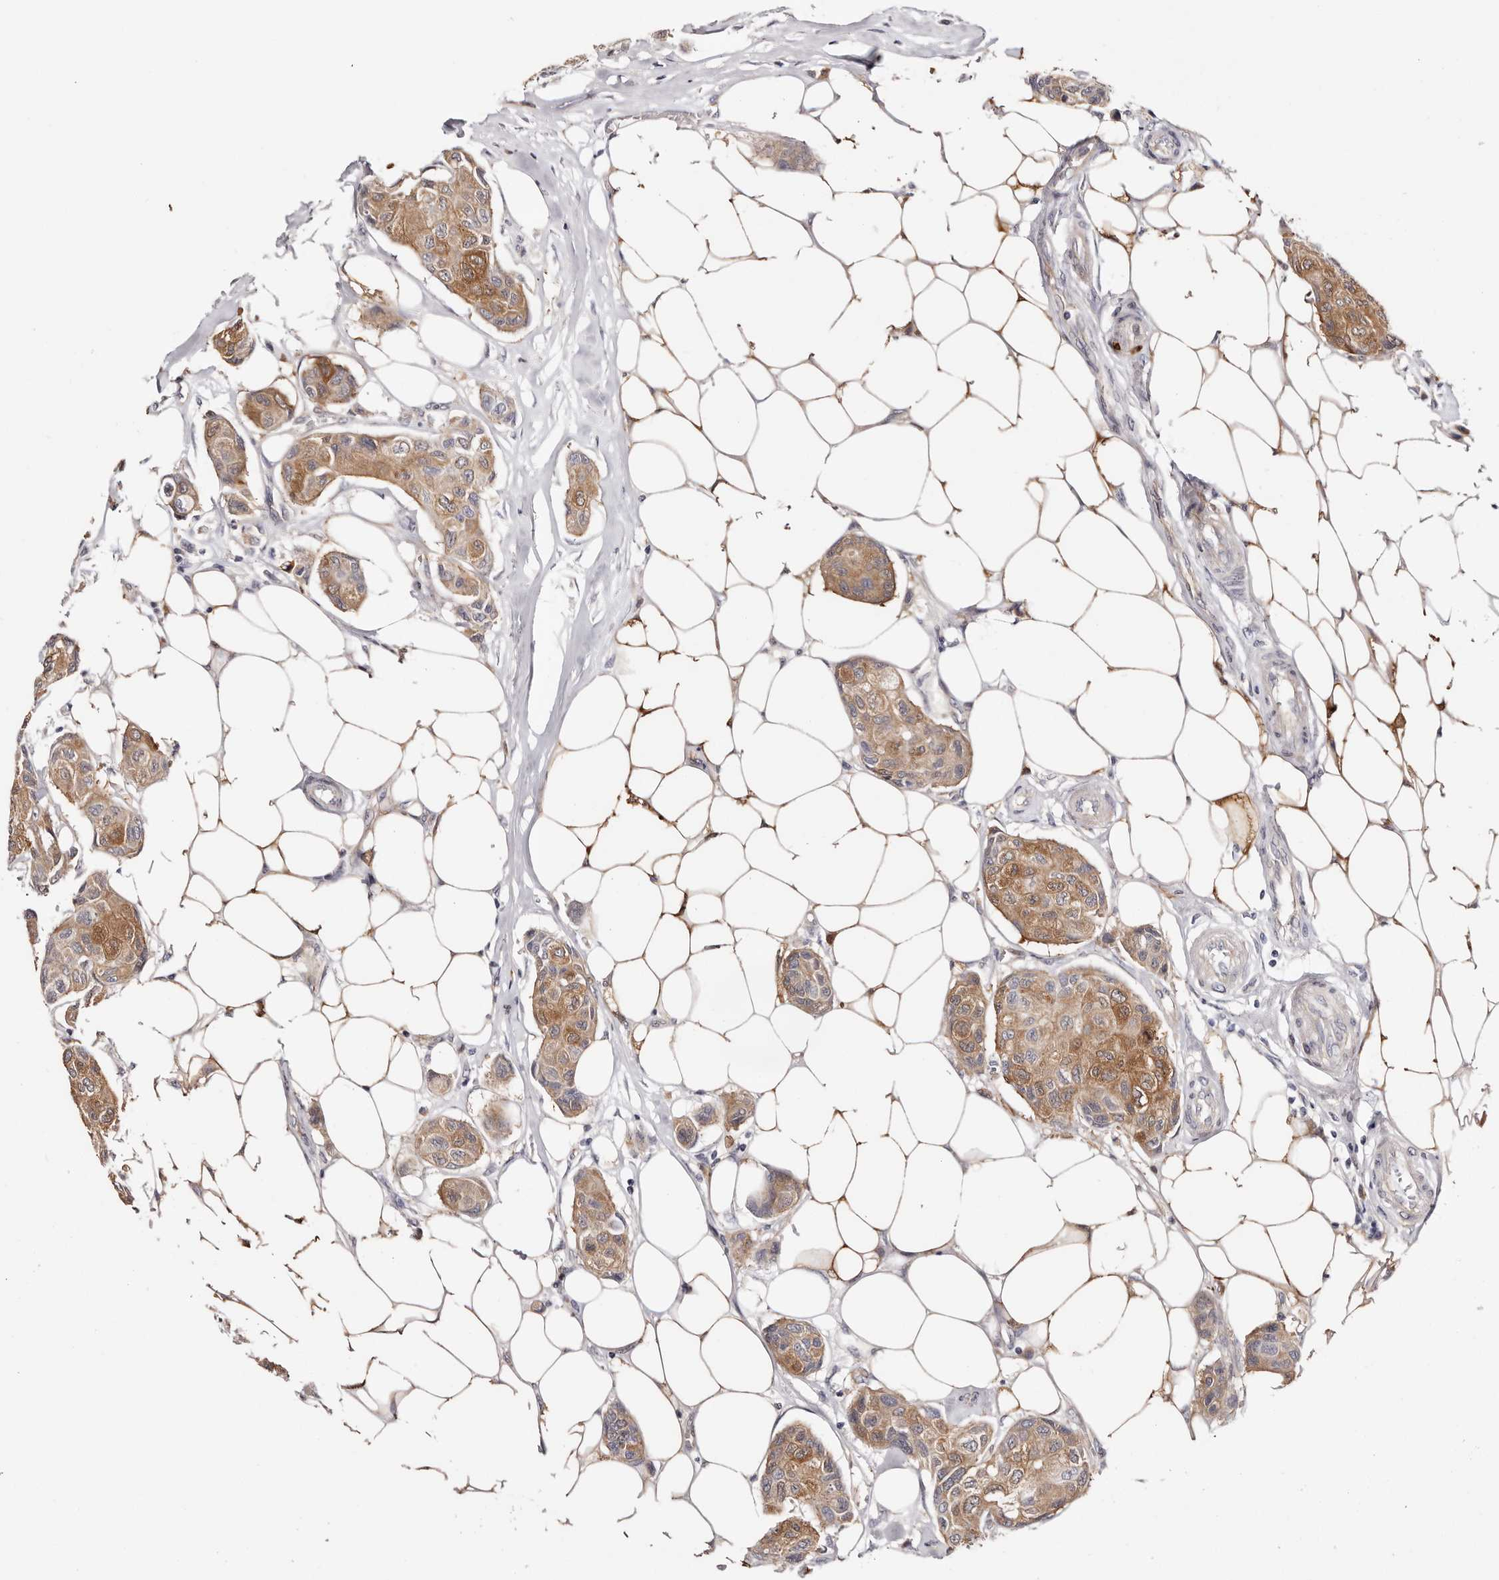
{"staining": {"intensity": "moderate", "quantity": ">75%", "location": "cytoplasmic/membranous"}, "tissue": "breast cancer", "cell_type": "Tumor cells", "image_type": "cancer", "snomed": [{"axis": "morphology", "description": "Duct carcinoma"}, {"axis": "topography", "description": "Breast"}], "caption": "Breast cancer (intraductal carcinoma) was stained to show a protein in brown. There is medium levels of moderate cytoplasmic/membranous staining in about >75% of tumor cells.", "gene": "GFOD1", "patient": {"sex": "female", "age": 80}}